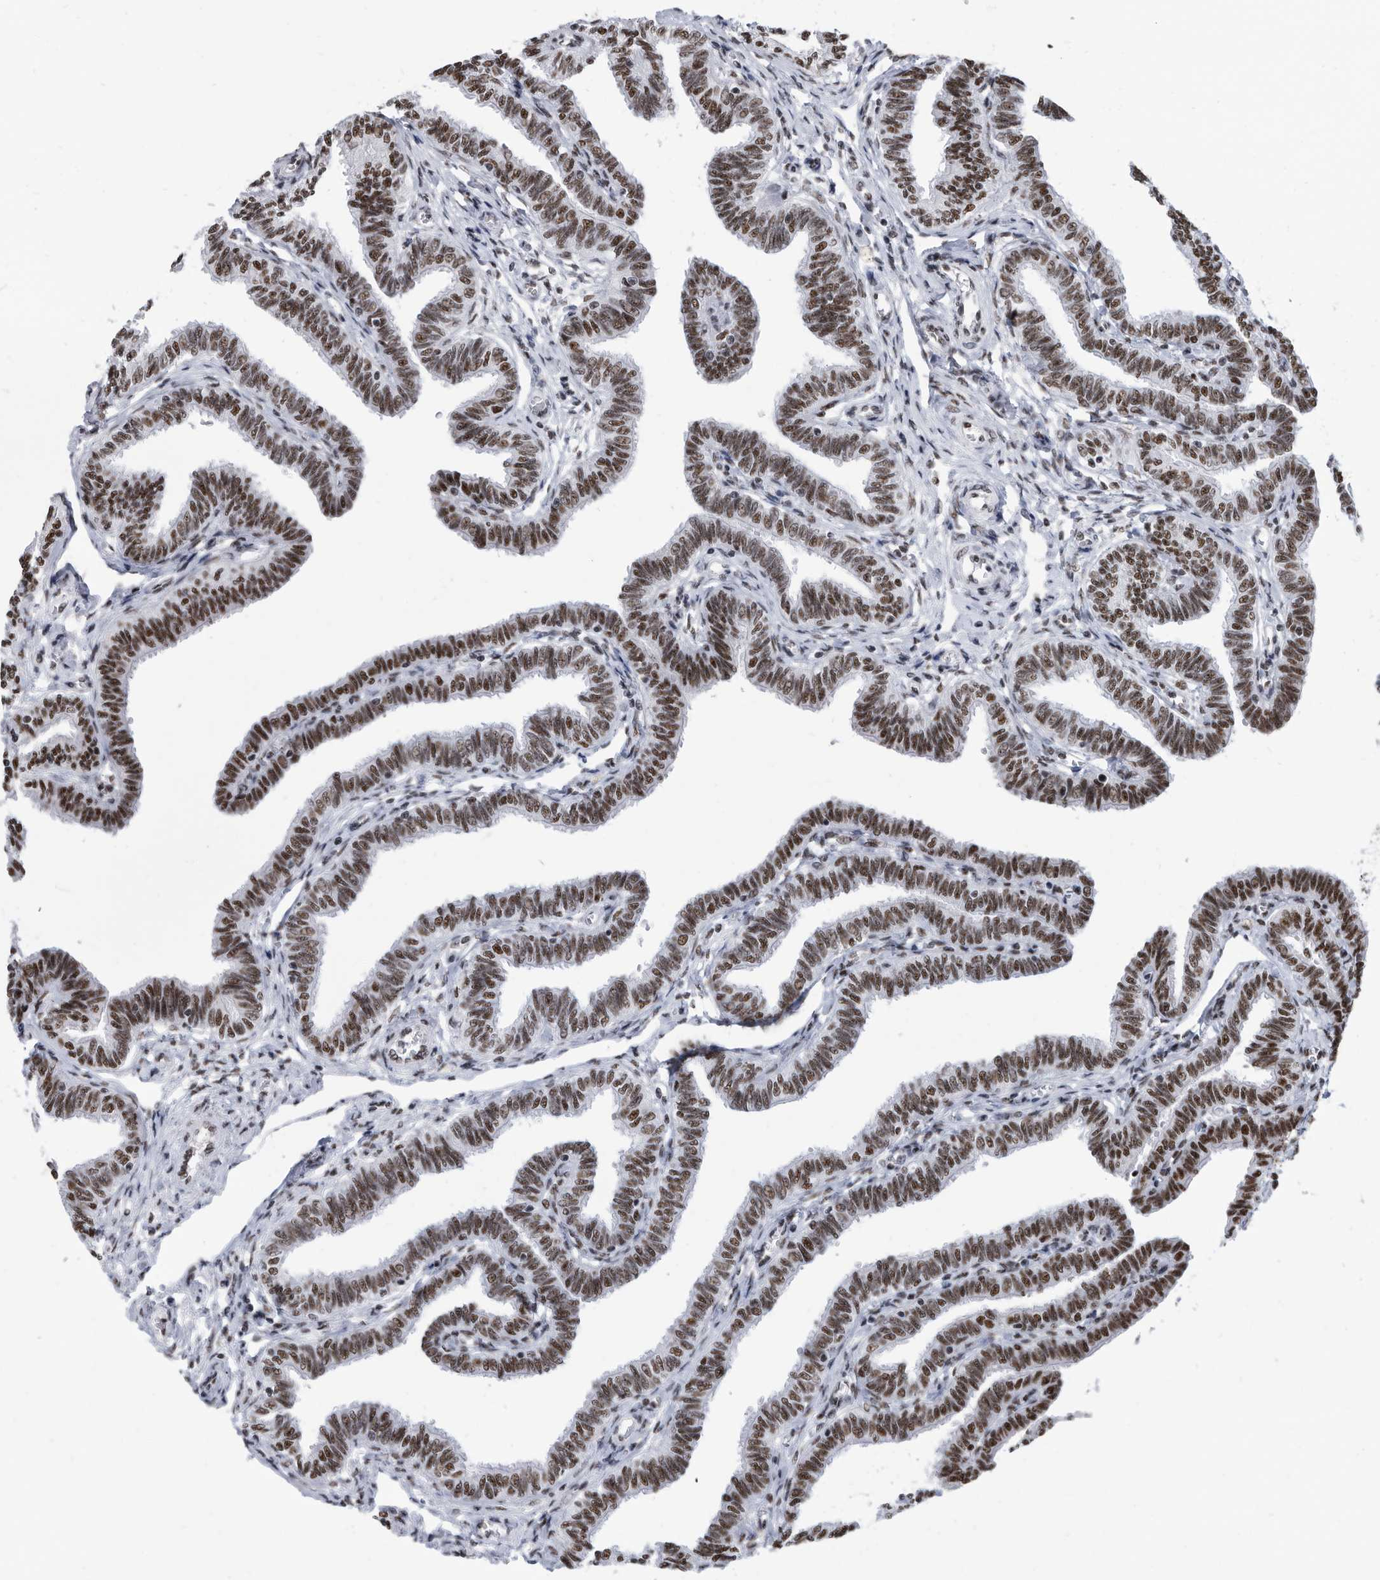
{"staining": {"intensity": "strong", "quantity": ">75%", "location": "nuclear"}, "tissue": "fallopian tube", "cell_type": "Glandular cells", "image_type": "normal", "snomed": [{"axis": "morphology", "description": "Normal tissue, NOS"}, {"axis": "topography", "description": "Fallopian tube"}, {"axis": "topography", "description": "Ovary"}], "caption": "An immunohistochemistry micrograph of benign tissue is shown. Protein staining in brown shows strong nuclear positivity in fallopian tube within glandular cells.", "gene": "SF3A1", "patient": {"sex": "female", "age": 23}}